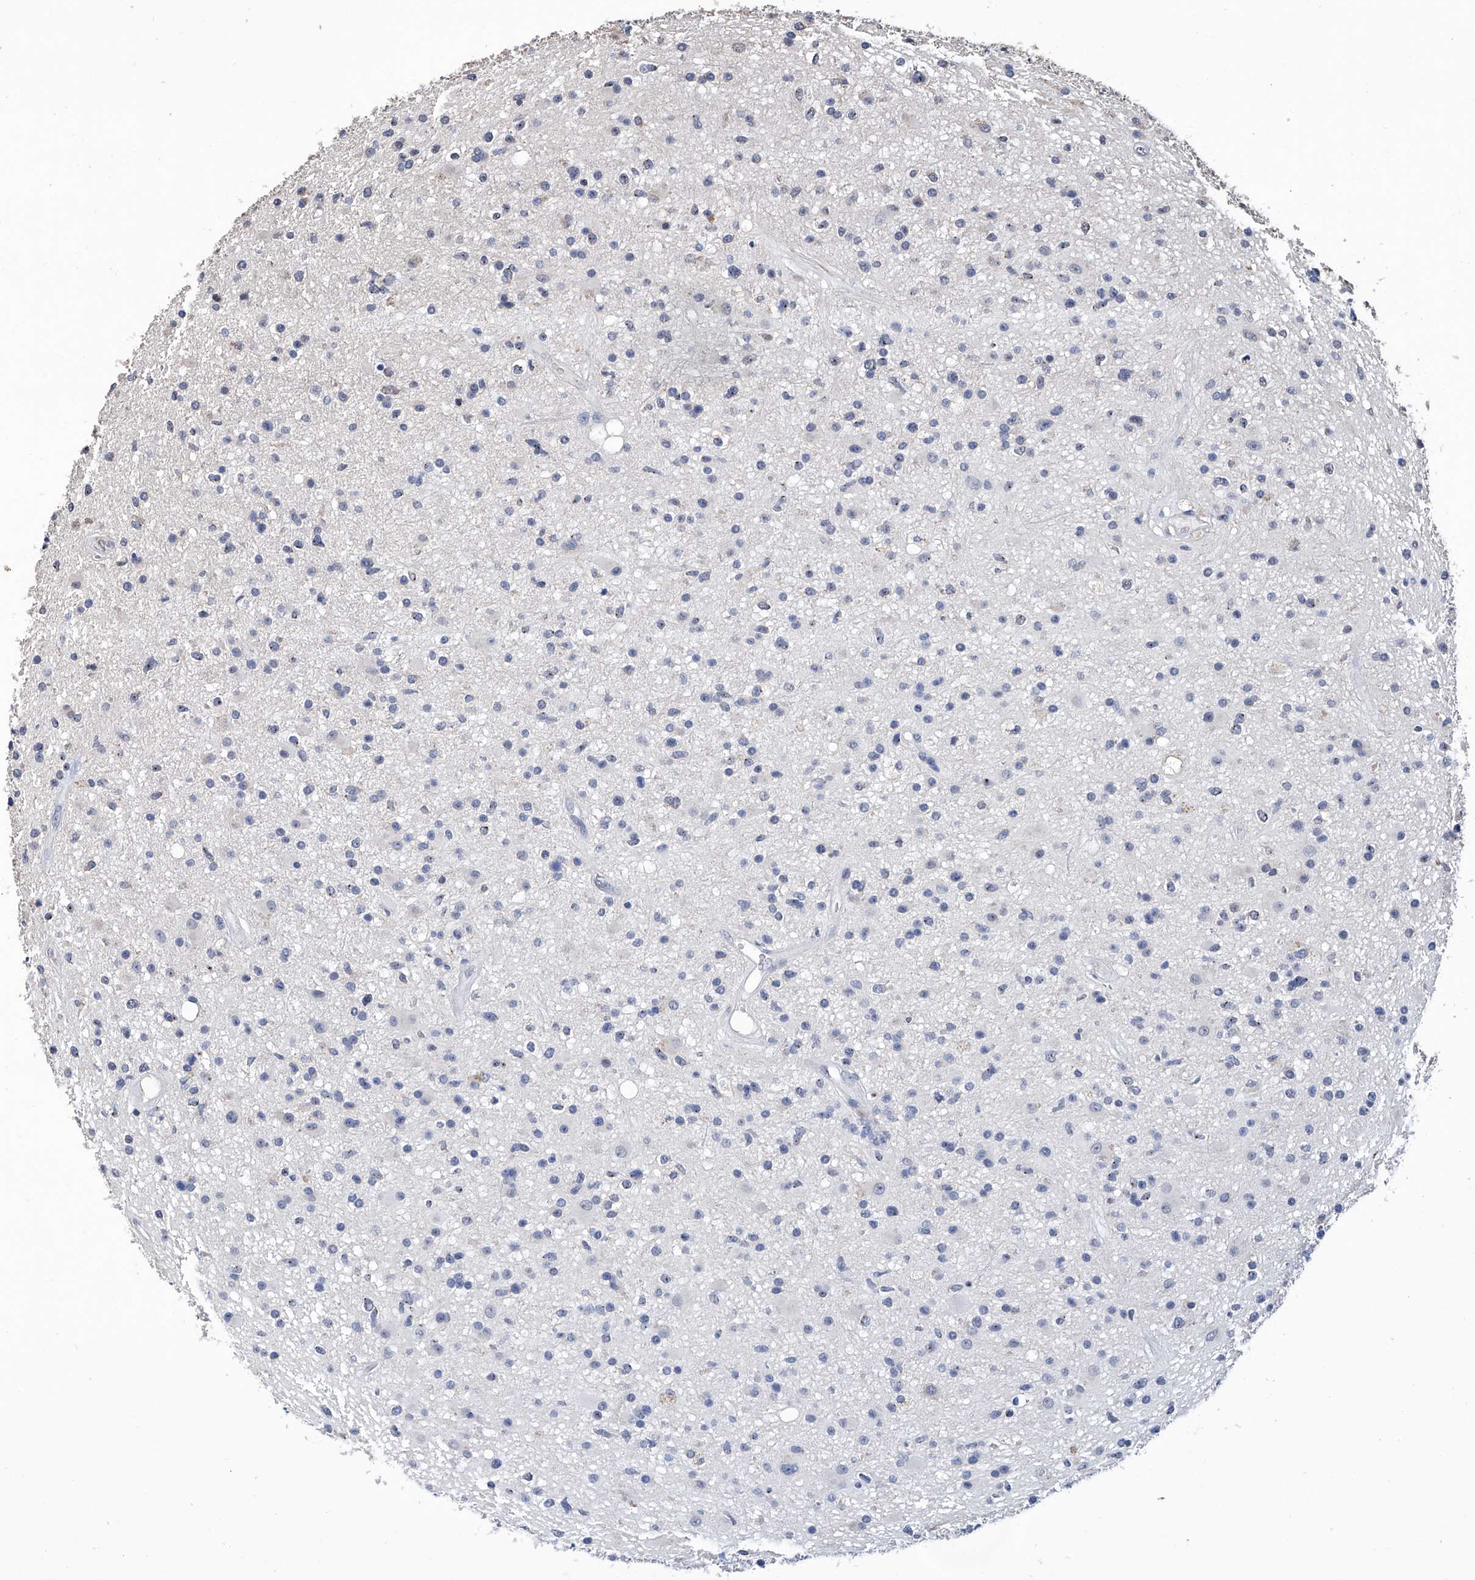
{"staining": {"intensity": "negative", "quantity": "none", "location": "none"}, "tissue": "glioma", "cell_type": "Tumor cells", "image_type": "cancer", "snomed": [{"axis": "morphology", "description": "Glioma, malignant, High grade"}, {"axis": "topography", "description": "Brain"}], "caption": "A high-resolution image shows IHC staining of glioma, which shows no significant staining in tumor cells.", "gene": "GPT", "patient": {"sex": "male", "age": 33}}